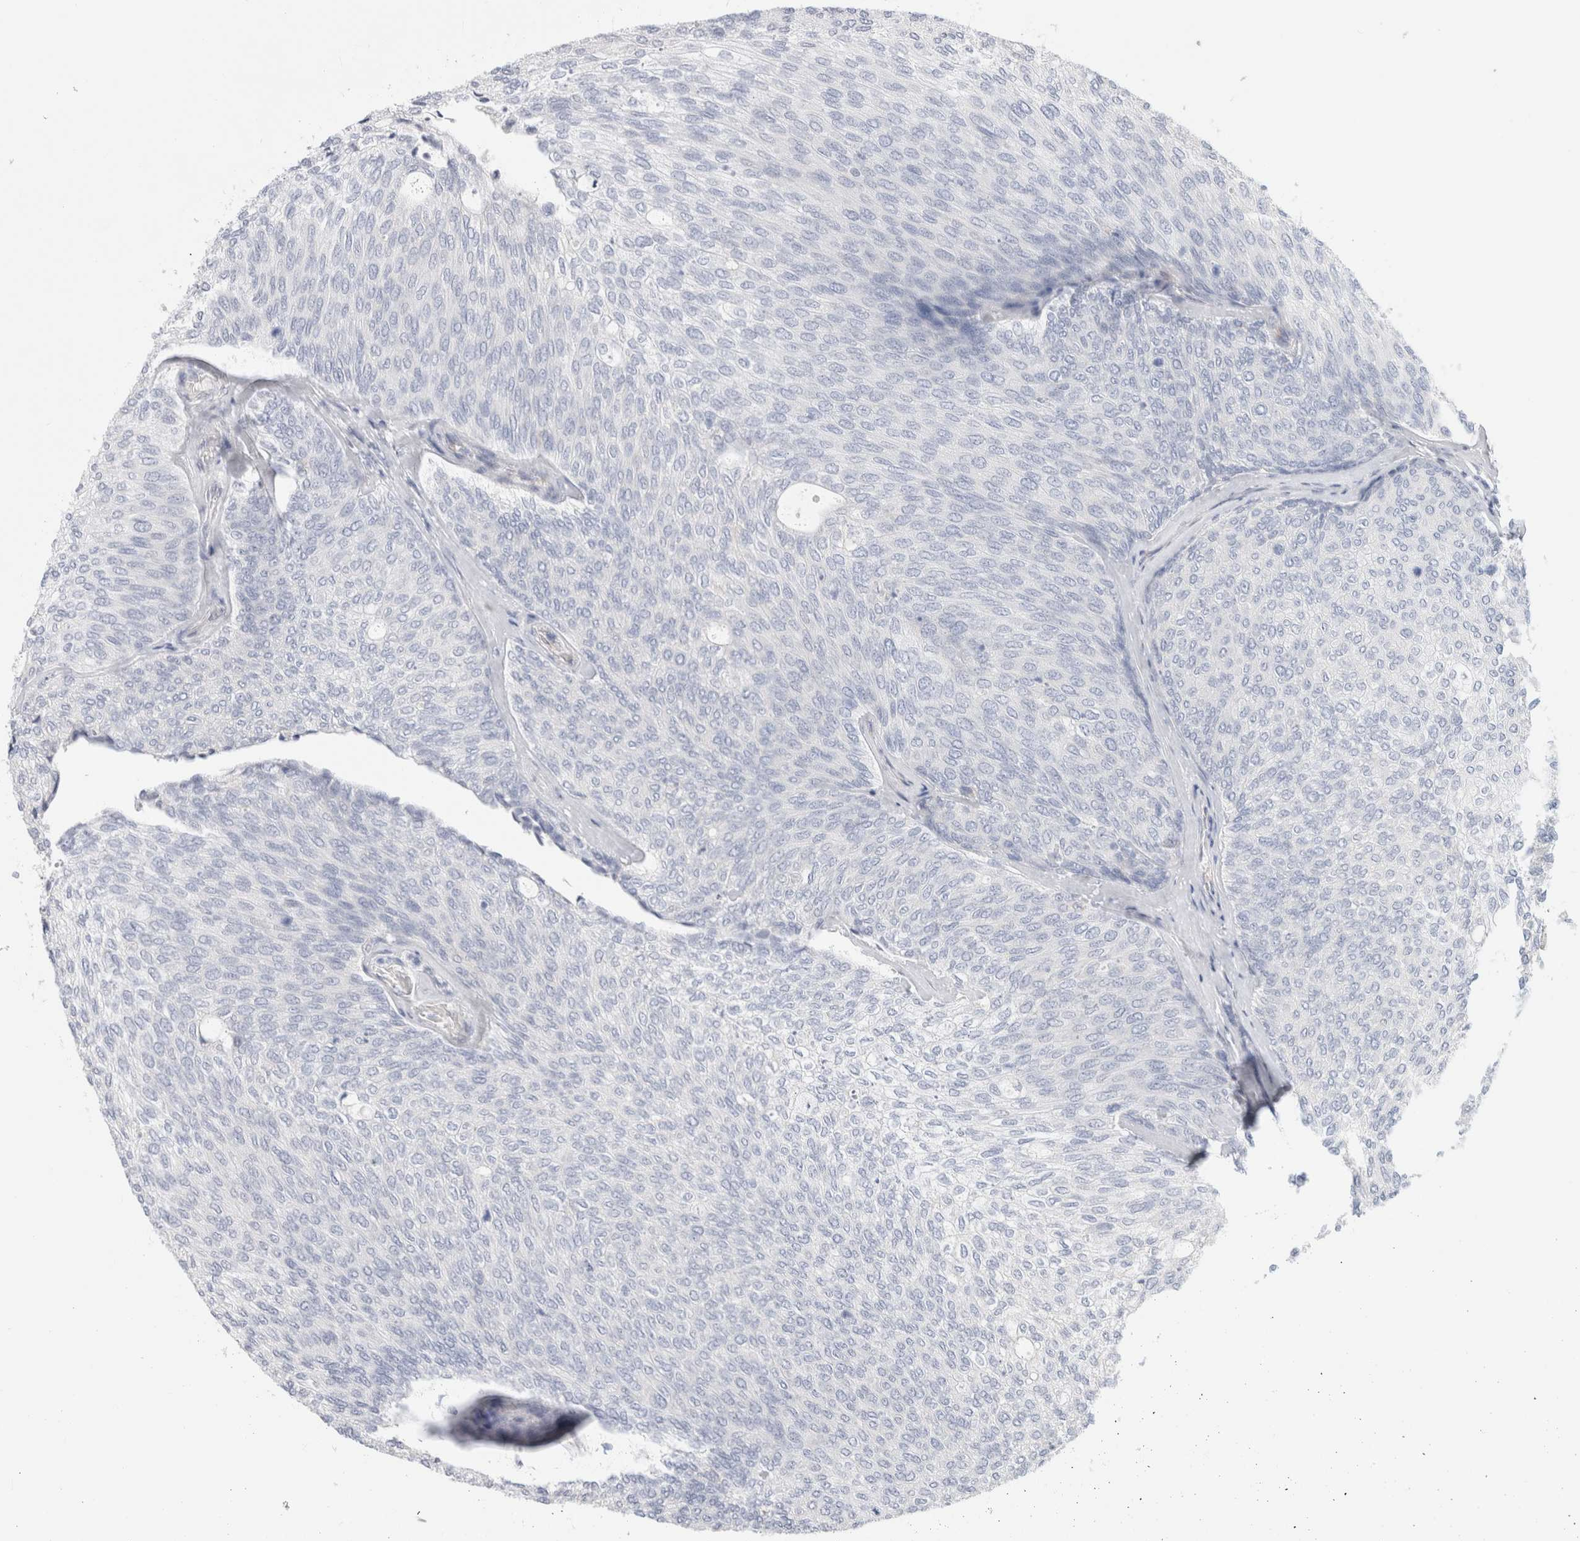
{"staining": {"intensity": "negative", "quantity": "none", "location": "none"}, "tissue": "urothelial cancer", "cell_type": "Tumor cells", "image_type": "cancer", "snomed": [{"axis": "morphology", "description": "Urothelial carcinoma, Low grade"}, {"axis": "topography", "description": "Urinary bladder"}], "caption": "High power microscopy histopathology image of an immunohistochemistry histopathology image of urothelial cancer, revealing no significant expression in tumor cells.", "gene": "CSK", "patient": {"sex": "female", "age": 79}}